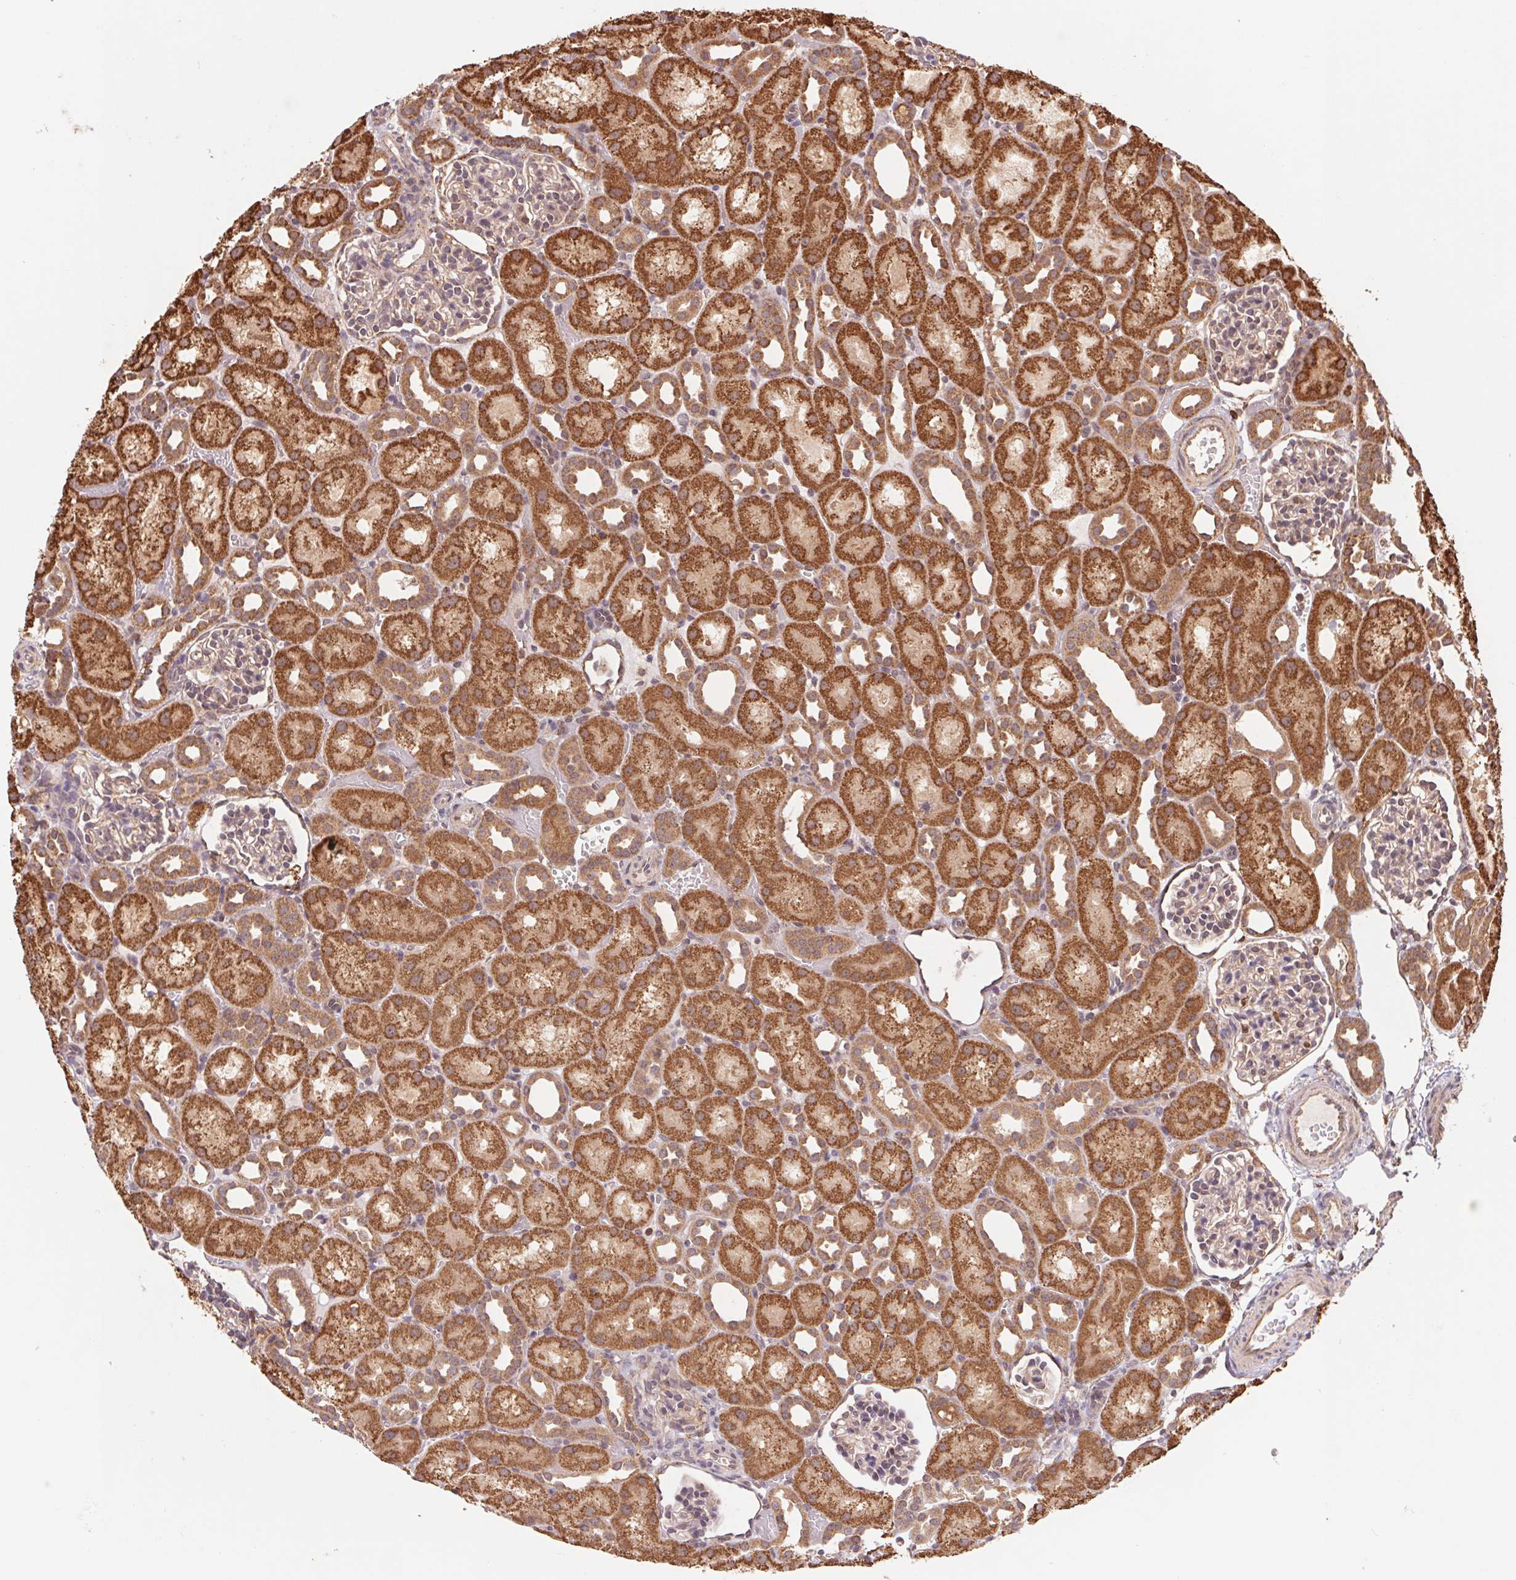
{"staining": {"intensity": "weak", "quantity": "<25%", "location": "cytoplasmic/membranous"}, "tissue": "kidney", "cell_type": "Cells in glomeruli", "image_type": "normal", "snomed": [{"axis": "morphology", "description": "Normal tissue, NOS"}, {"axis": "topography", "description": "Kidney"}], "caption": "The image exhibits no significant expression in cells in glomeruli of kidney.", "gene": "URM1", "patient": {"sex": "male", "age": 1}}